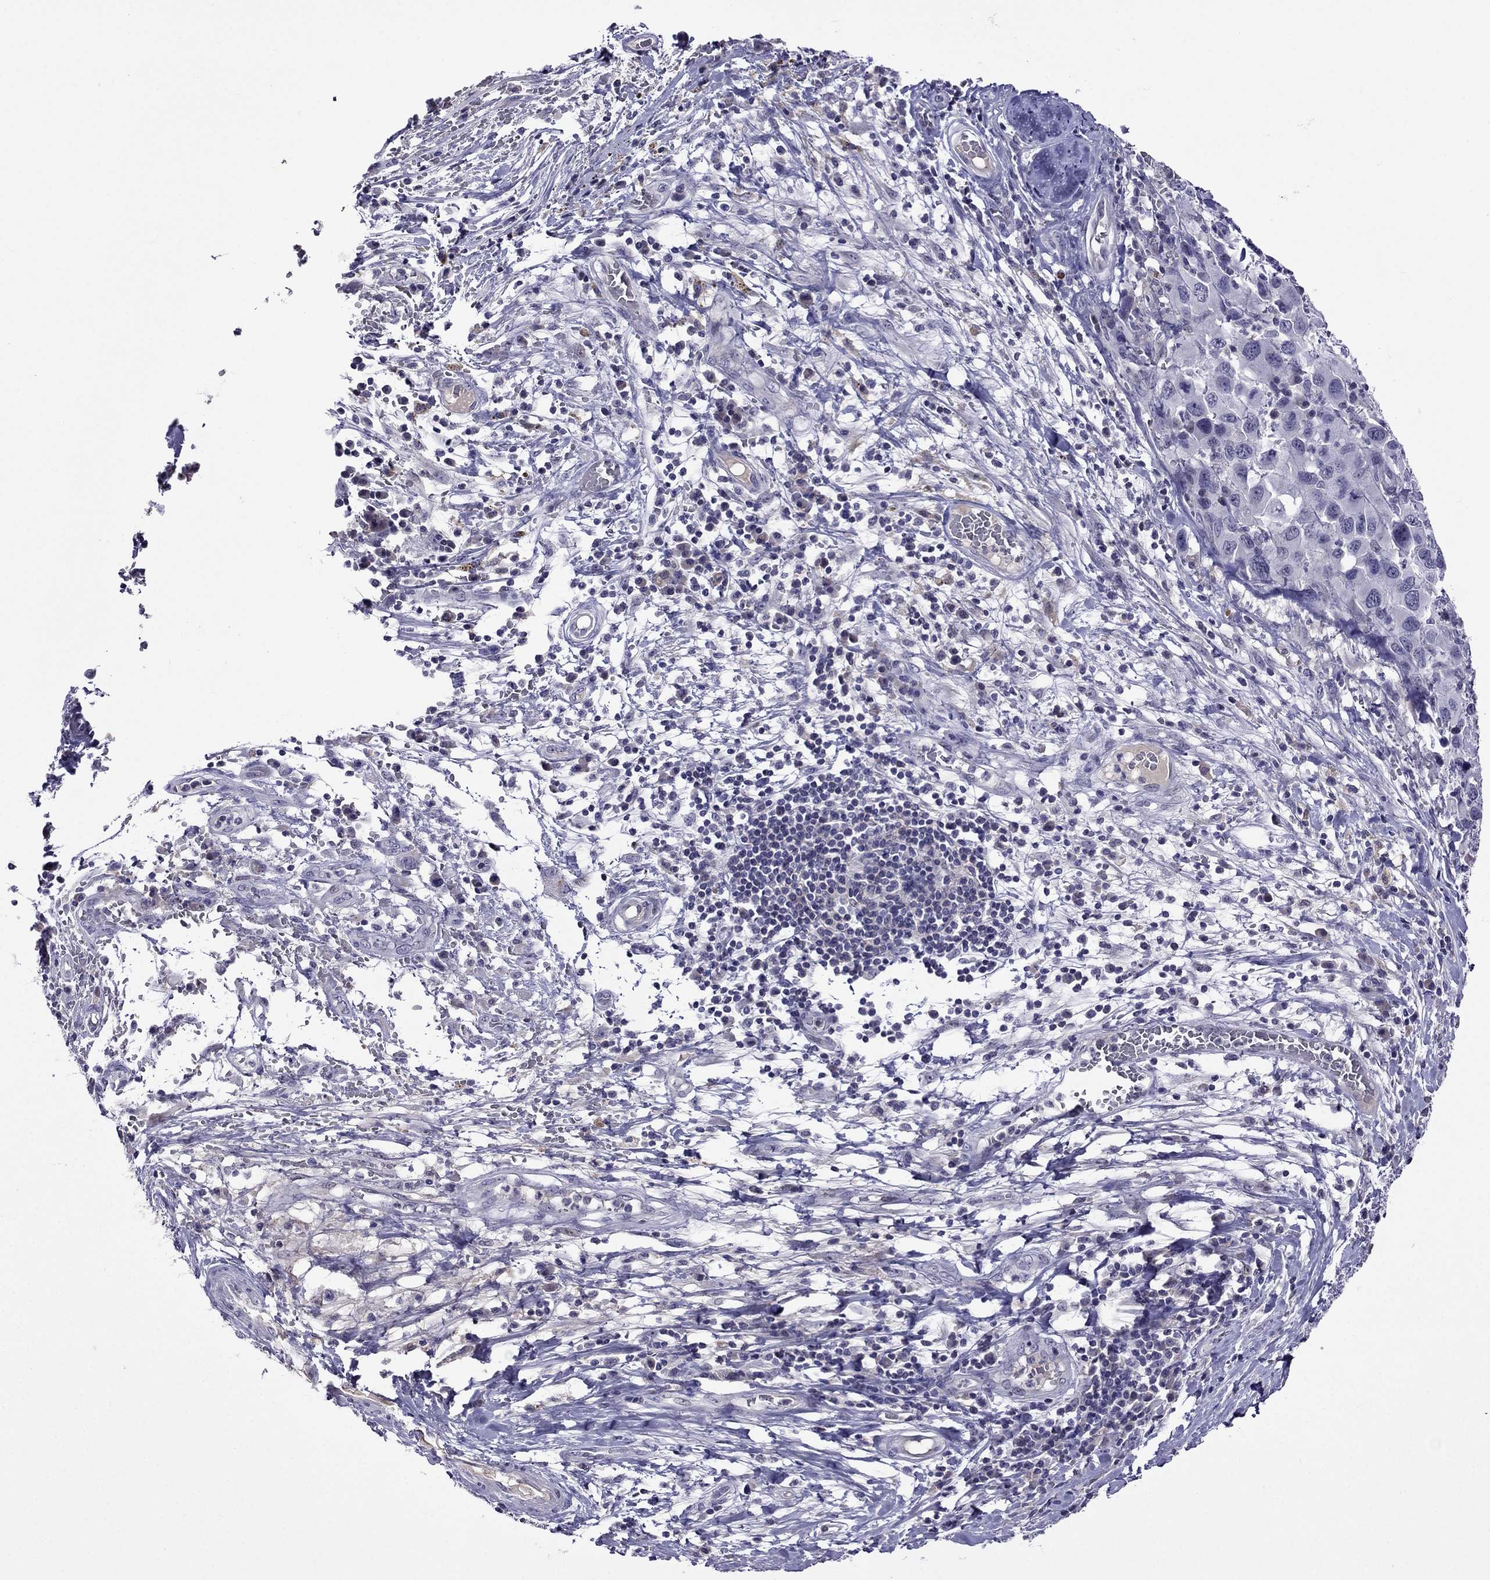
{"staining": {"intensity": "negative", "quantity": "none", "location": "none"}, "tissue": "melanoma", "cell_type": "Tumor cells", "image_type": "cancer", "snomed": [{"axis": "morphology", "description": "Malignant melanoma, NOS"}, {"axis": "topography", "description": "Skin"}], "caption": "The histopathology image shows no staining of tumor cells in melanoma.", "gene": "SPTBN4", "patient": {"sex": "female", "age": 91}}